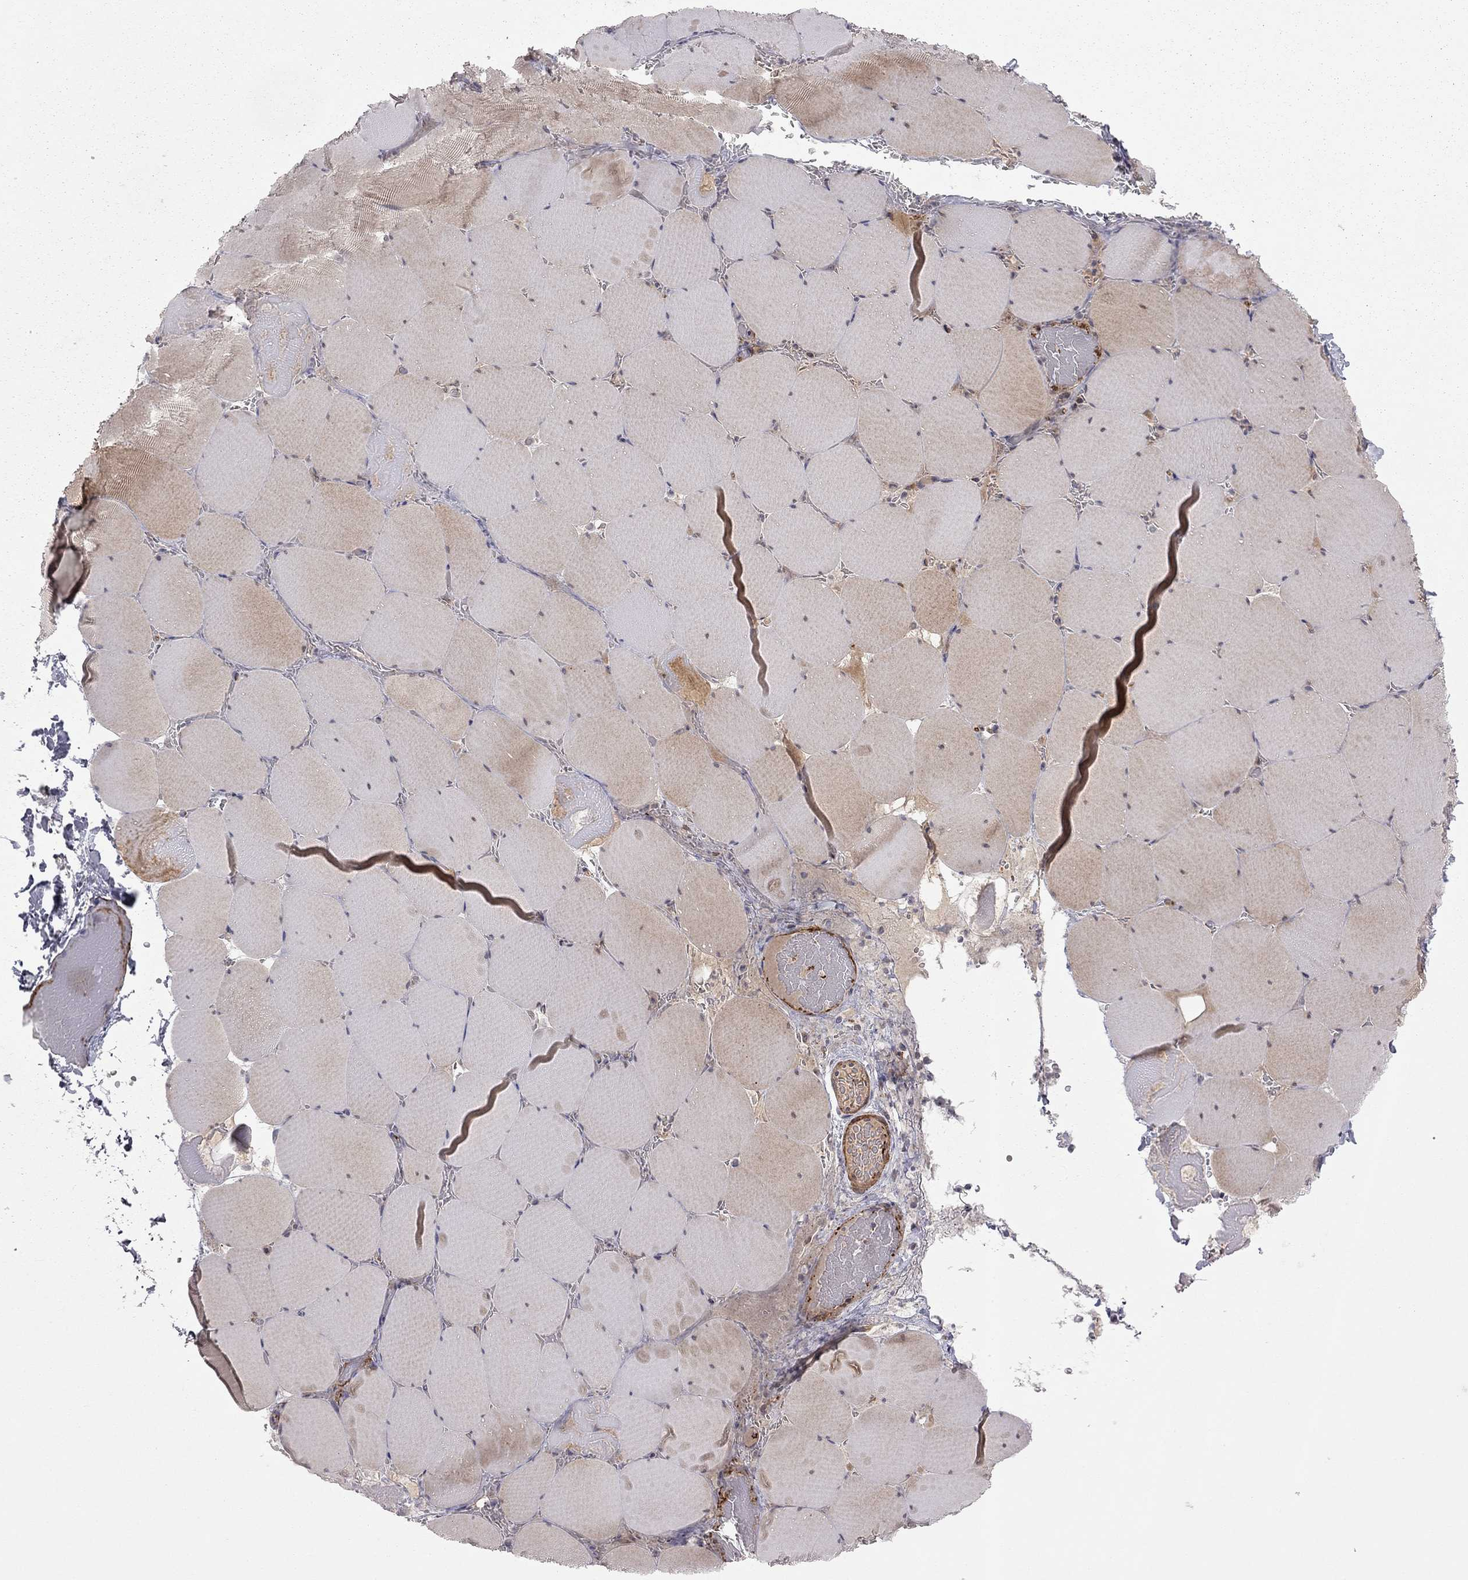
{"staining": {"intensity": "moderate", "quantity": "<25%", "location": "cytoplasmic/membranous"}, "tissue": "skeletal muscle", "cell_type": "Myocytes", "image_type": "normal", "snomed": [{"axis": "morphology", "description": "Normal tissue, NOS"}, {"axis": "morphology", "description": "Malignant melanoma, Metastatic site"}, {"axis": "topography", "description": "Skeletal muscle"}], "caption": "Skeletal muscle was stained to show a protein in brown. There is low levels of moderate cytoplasmic/membranous staining in about <25% of myocytes.", "gene": "EXOC3L2", "patient": {"sex": "male", "age": 50}}